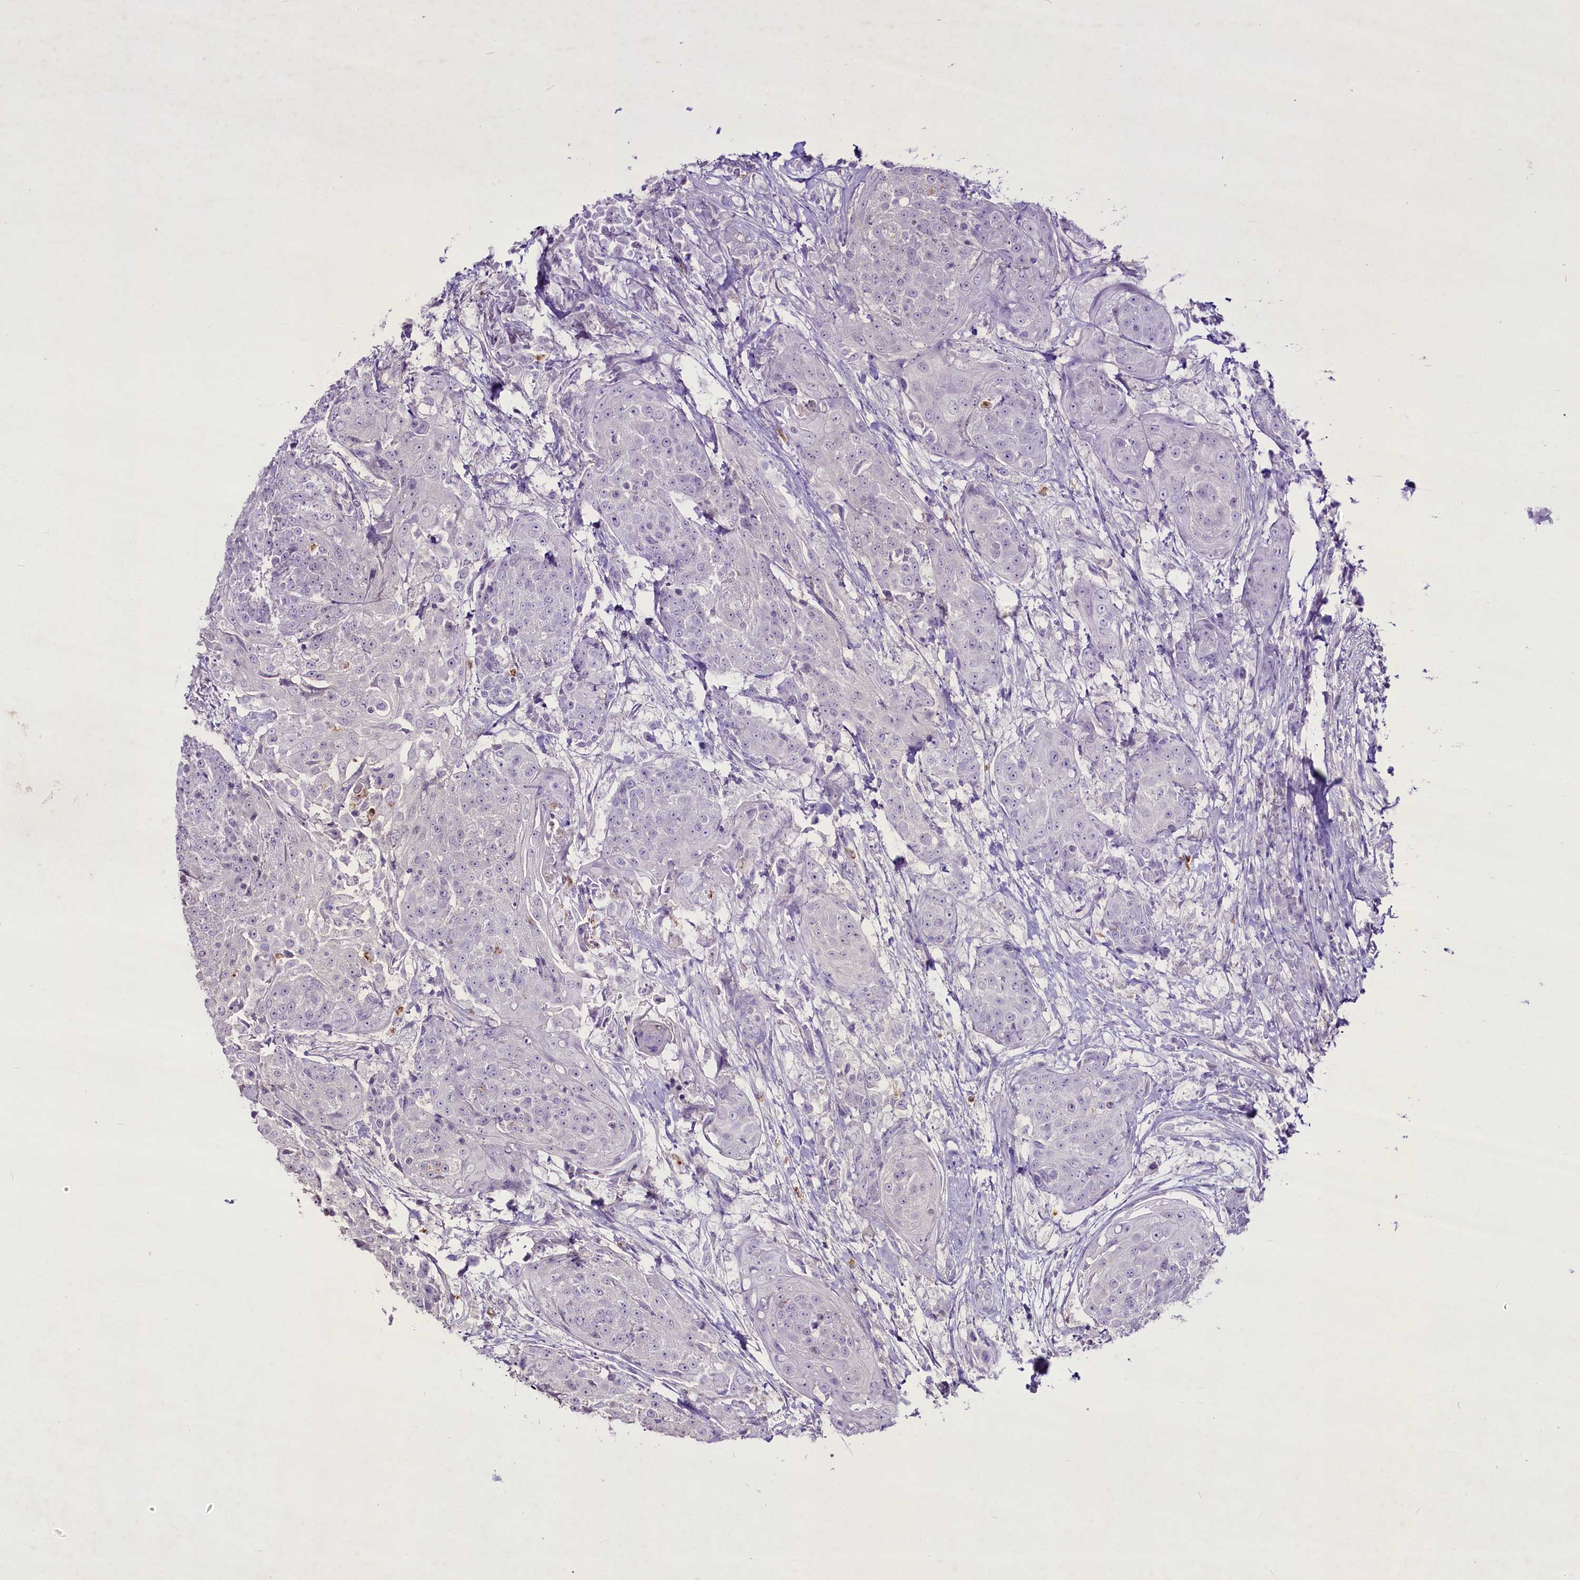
{"staining": {"intensity": "negative", "quantity": "none", "location": "none"}, "tissue": "urothelial cancer", "cell_type": "Tumor cells", "image_type": "cancer", "snomed": [{"axis": "morphology", "description": "Urothelial carcinoma, High grade"}, {"axis": "topography", "description": "Urinary bladder"}], "caption": "Urothelial cancer stained for a protein using immunohistochemistry shows no expression tumor cells.", "gene": "FAM209B", "patient": {"sex": "female", "age": 63}}